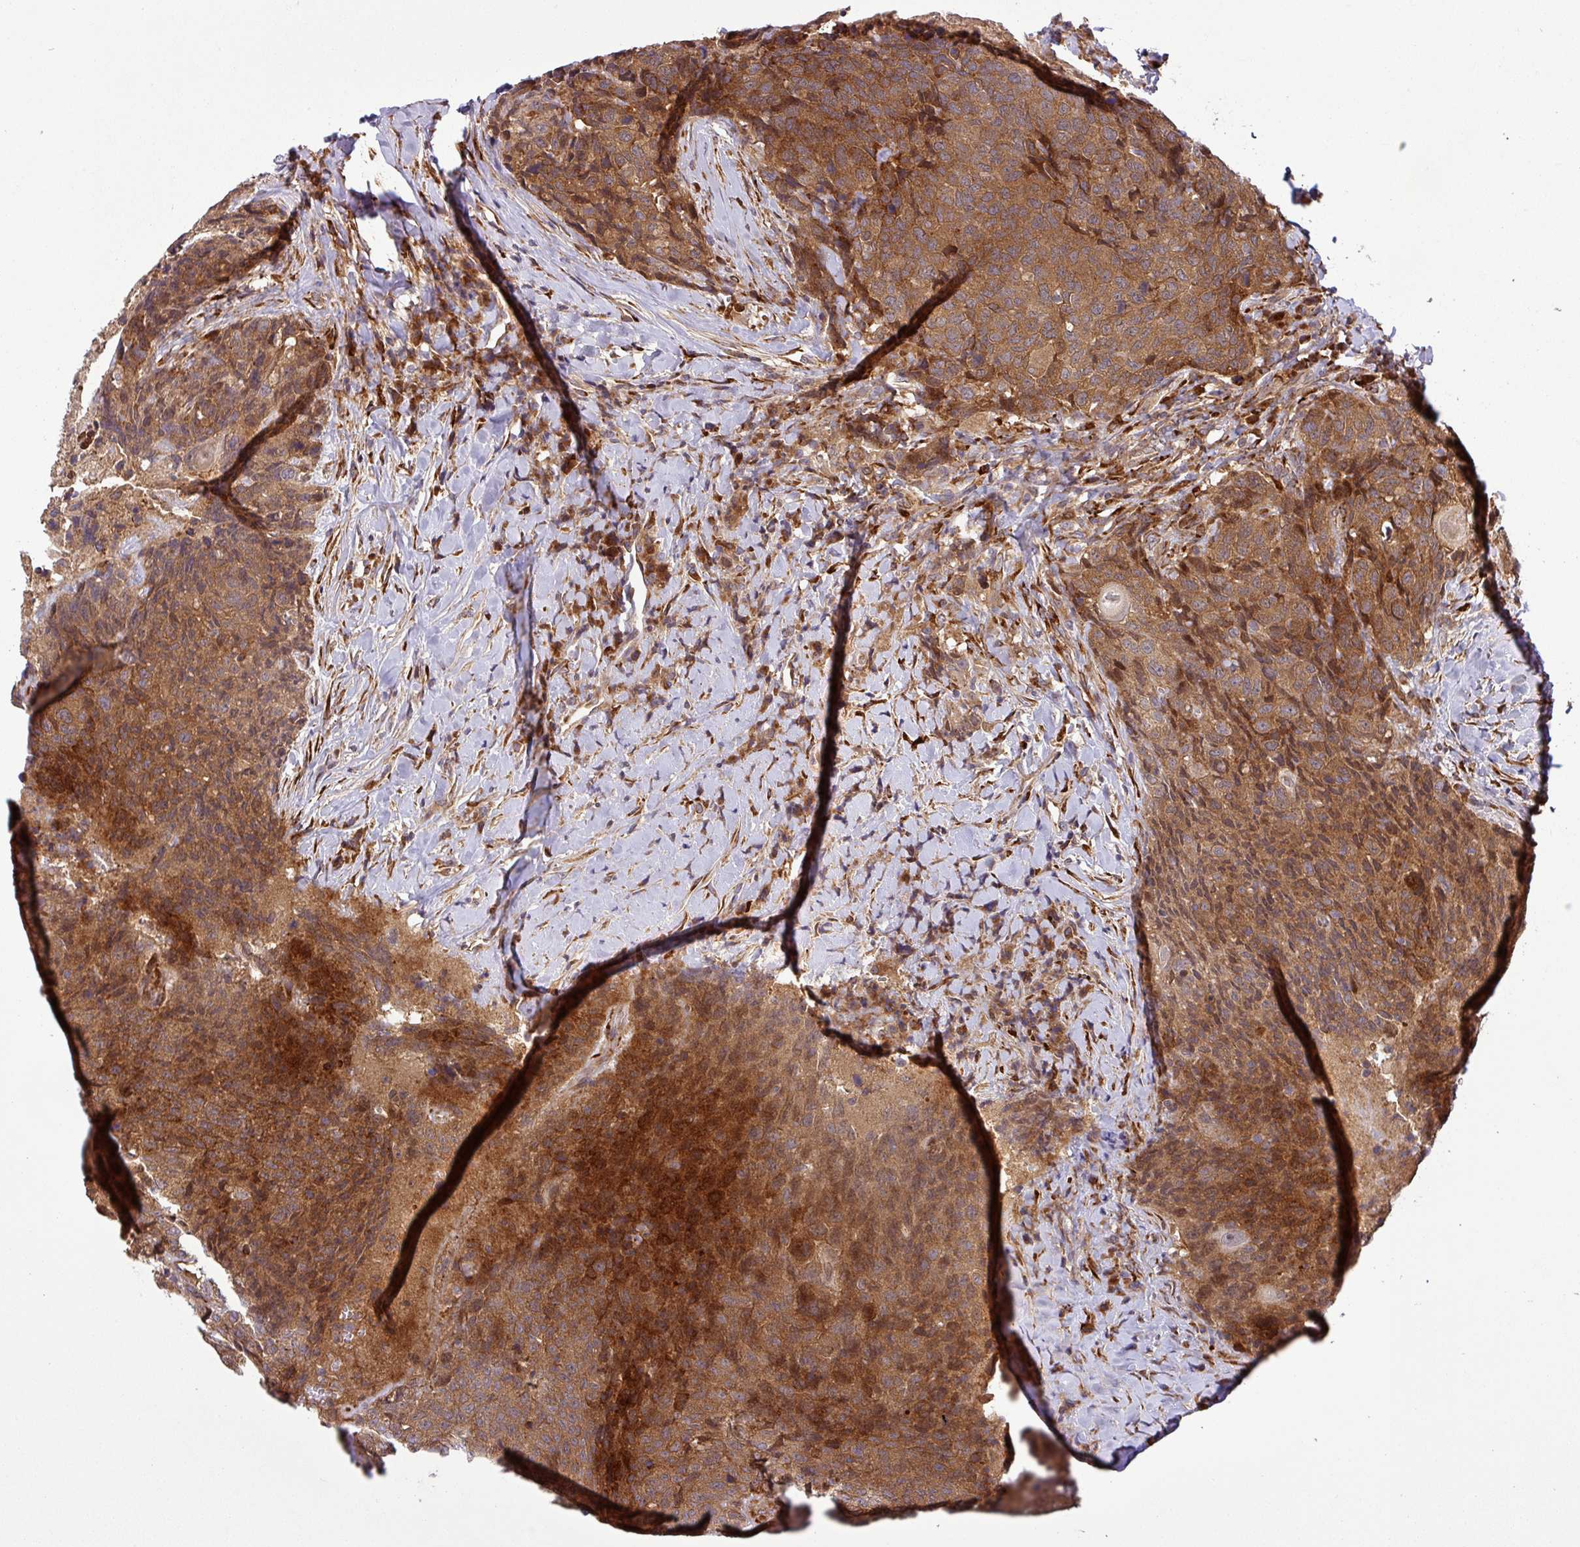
{"staining": {"intensity": "strong", "quantity": ">75%", "location": "cytoplasmic/membranous"}, "tissue": "head and neck cancer", "cell_type": "Tumor cells", "image_type": "cancer", "snomed": [{"axis": "morphology", "description": "Squamous cell carcinoma, NOS"}, {"axis": "topography", "description": "Head-Neck"}], "caption": "A brown stain labels strong cytoplasmic/membranous staining of a protein in human squamous cell carcinoma (head and neck) tumor cells.", "gene": "ART1", "patient": {"sex": "male", "age": 66}}